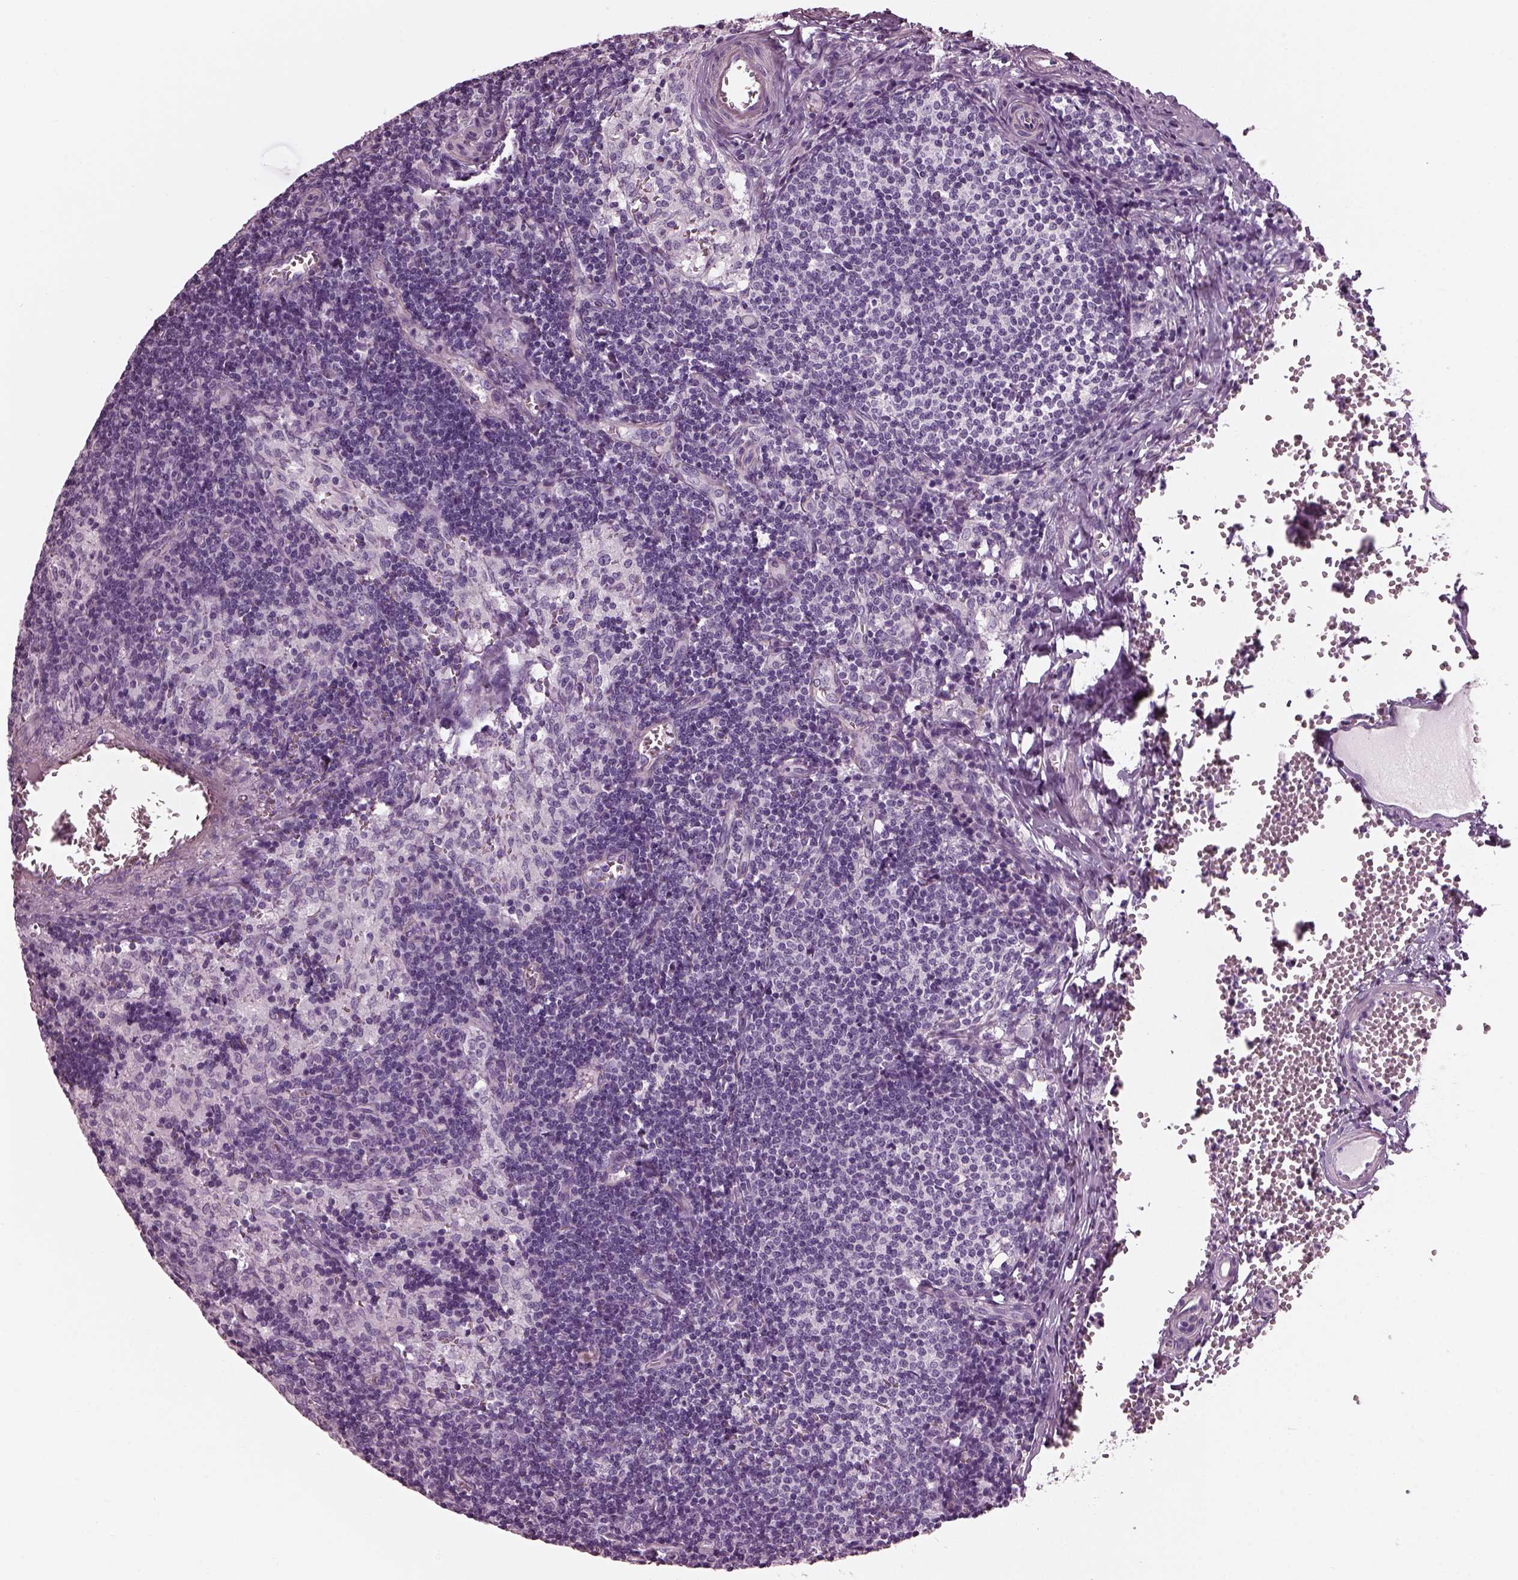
{"staining": {"intensity": "negative", "quantity": "none", "location": "none"}, "tissue": "lymph node", "cell_type": "Germinal center cells", "image_type": "normal", "snomed": [{"axis": "morphology", "description": "Normal tissue, NOS"}, {"axis": "topography", "description": "Lymph node"}], "caption": "DAB (3,3'-diaminobenzidine) immunohistochemical staining of normal human lymph node demonstrates no significant positivity in germinal center cells.", "gene": "BFSP1", "patient": {"sex": "female", "age": 50}}